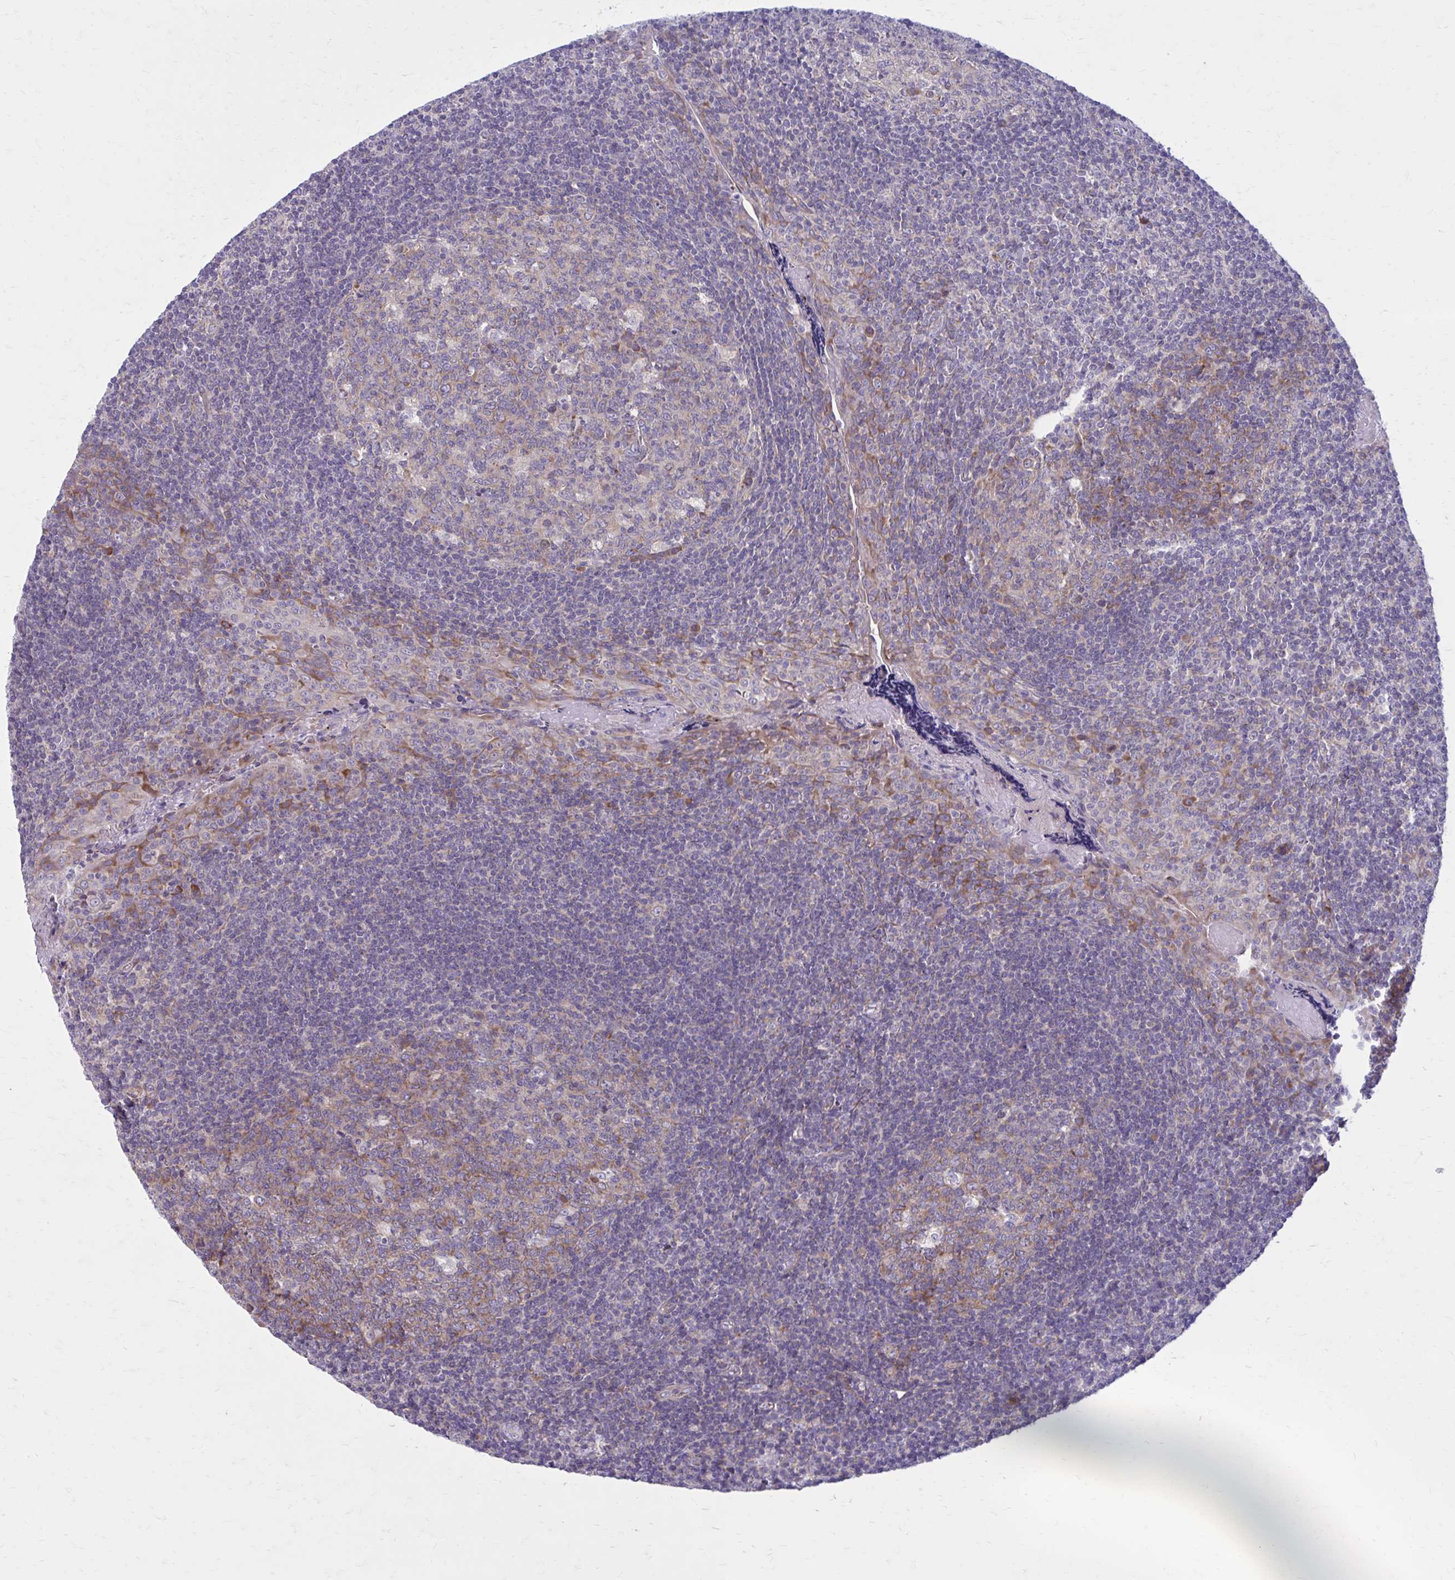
{"staining": {"intensity": "weak", "quantity": "25%-75%", "location": "cytoplasmic/membranous"}, "tissue": "tonsil", "cell_type": "Germinal center cells", "image_type": "normal", "snomed": [{"axis": "morphology", "description": "Normal tissue, NOS"}, {"axis": "morphology", "description": "Inflammation, NOS"}, {"axis": "topography", "description": "Tonsil"}], "caption": "Protein analysis of normal tonsil demonstrates weak cytoplasmic/membranous positivity in about 25%-75% of germinal center cells.", "gene": "GIGYF2", "patient": {"sex": "female", "age": 31}}